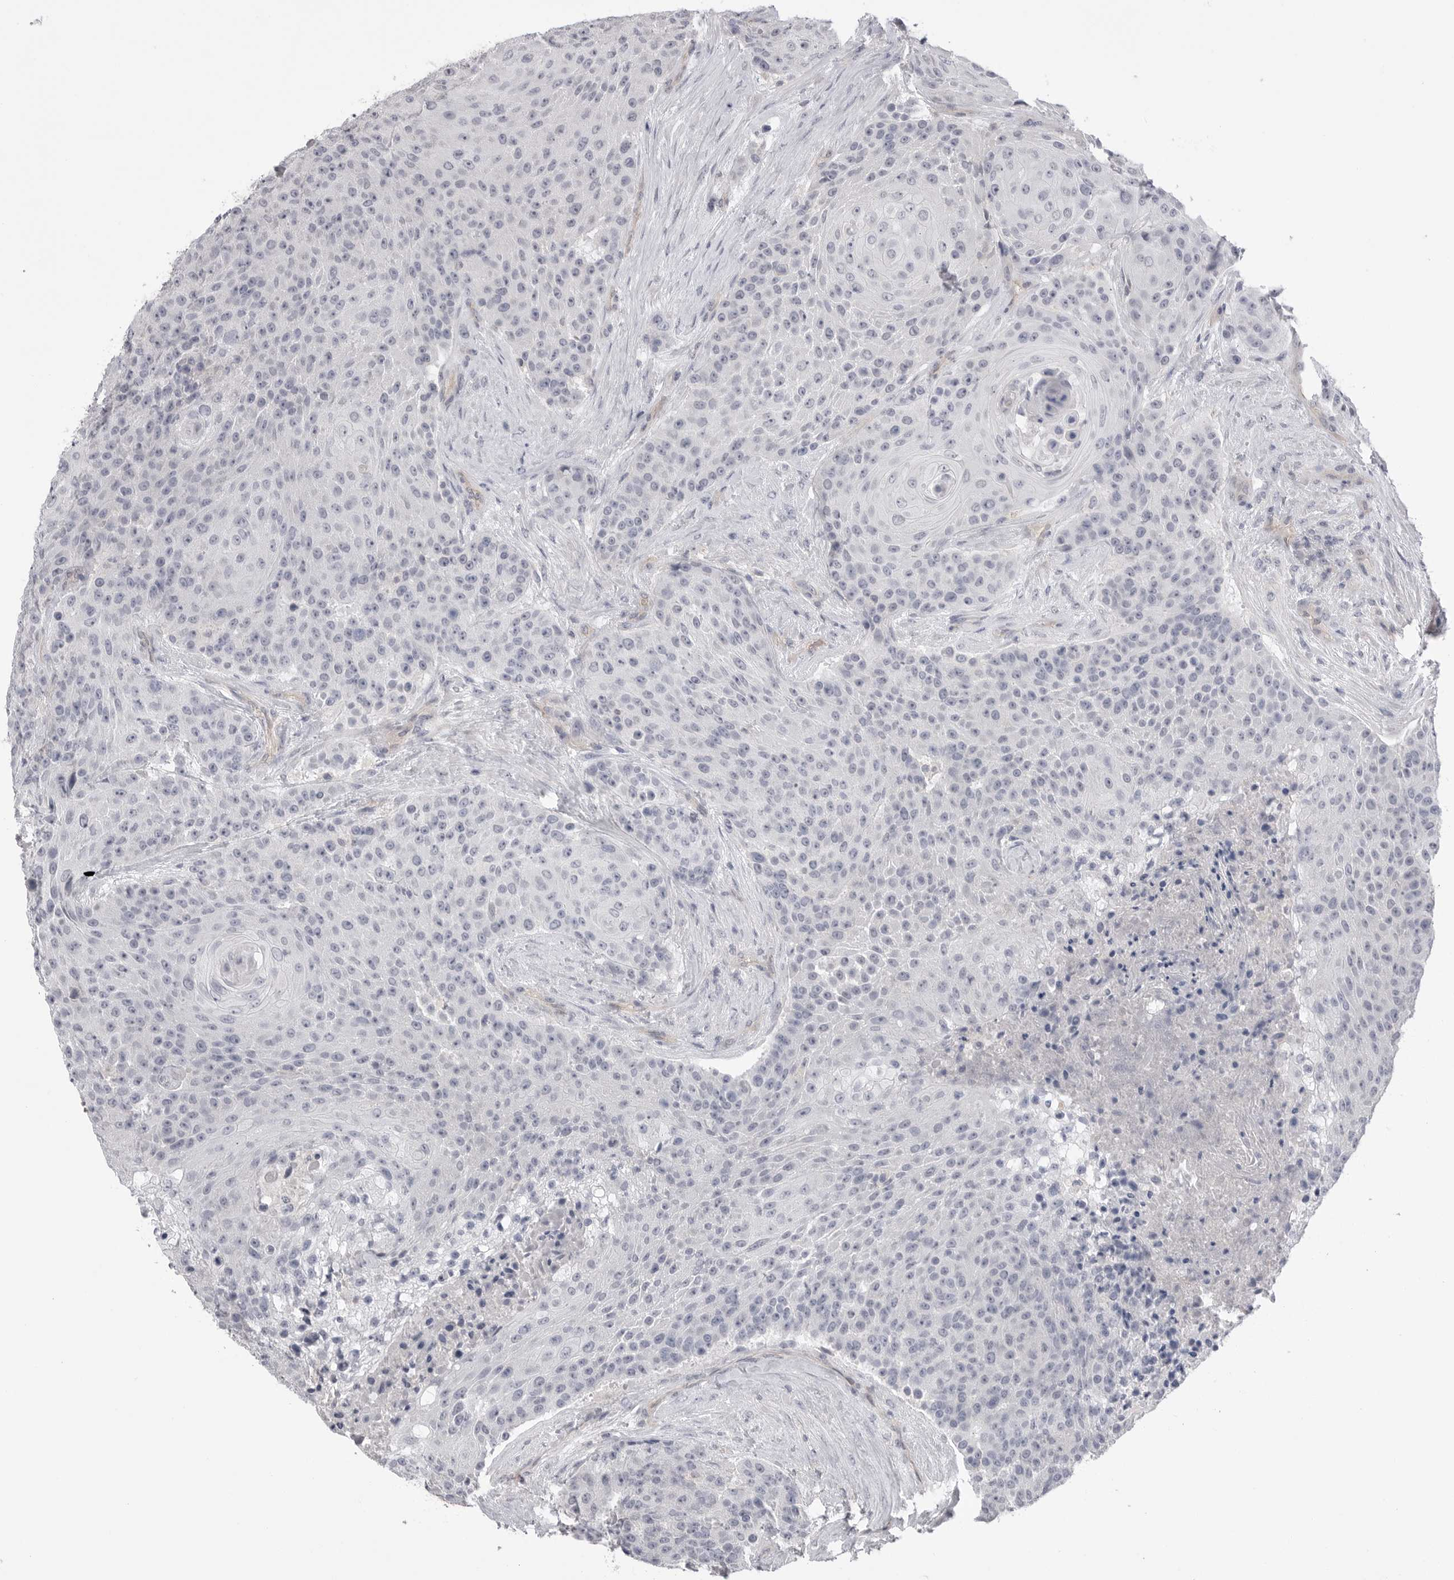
{"staining": {"intensity": "weak", "quantity": "<25%", "location": "nuclear"}, "tissue": "urothelial cancer", "cell_type": "Tumor cells", "image_type": "cancer", "snomed": [{"axis": "morphology", "description": "Urothelial carcinoma, High grade"}, {"axis": "topography", "description": "Urinary bladder"}], "caption": "A high-resolution photomicrograph shows immunohistochemistry staining of urothelial cancer, which exhibits no significant positivity in tumor cells.", "gene": "DLGAP3", "patient": {"sex": "female", "age": 63}}